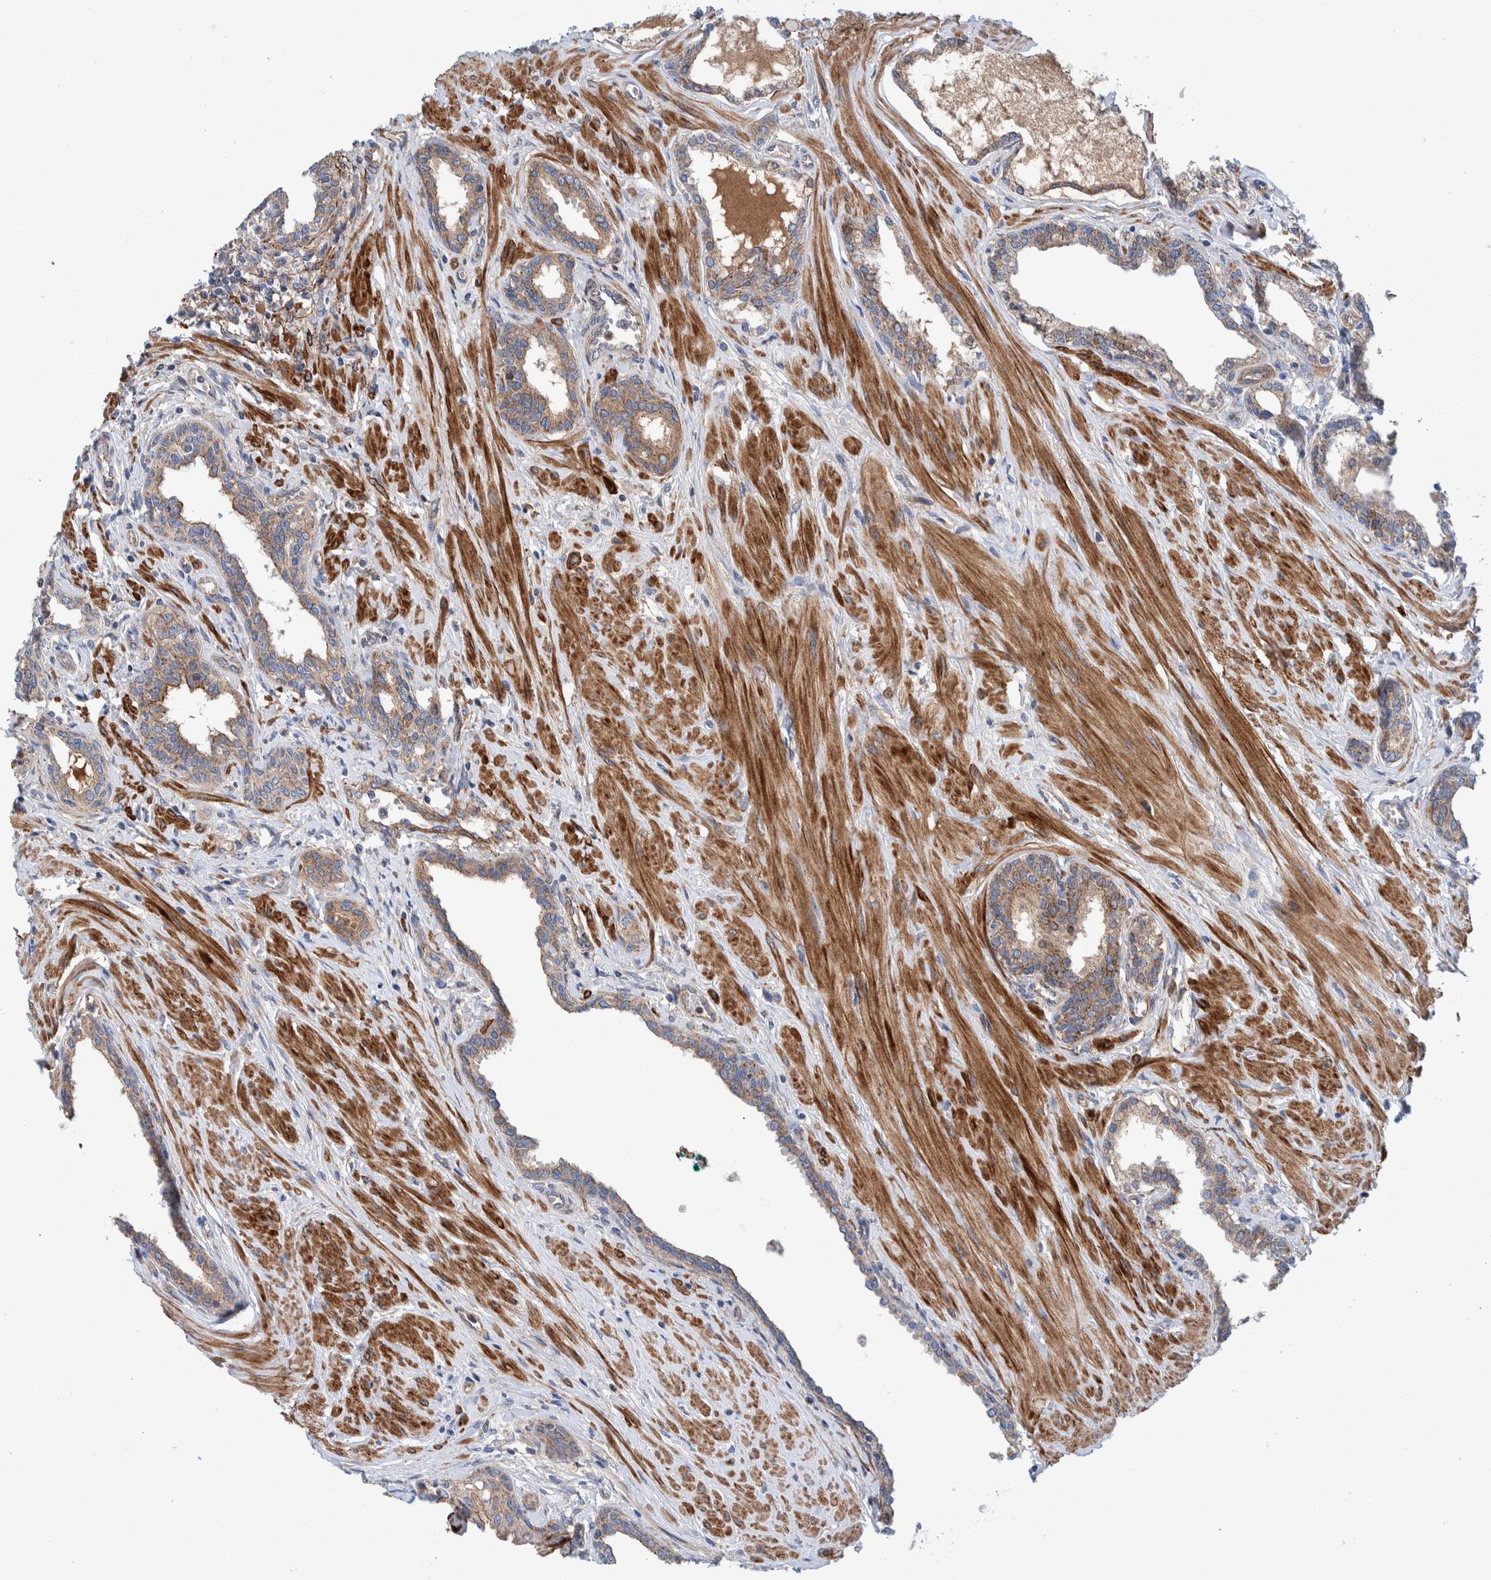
{"staining": {"intensity": "weak", "quantity": "25%-75%", "location": "cytoplasmic/membranous"}, "tissue": "prostate cancer", "cell_type": "Tumor cells", "image_type": "cancer", "snomed": [{"axis": "morphology", "description": "Adenocarcinoma, High grade"}, {"axis": "topography", "description": "Prostate"}], "caption": "High-grade adenocarcinoma (prostate) stained for a protein shows weak cytoplasmic/membranous positivity in tumor cells.", "gene": "SLC25A10", "patient": {"sex": "male", "age": 52}}